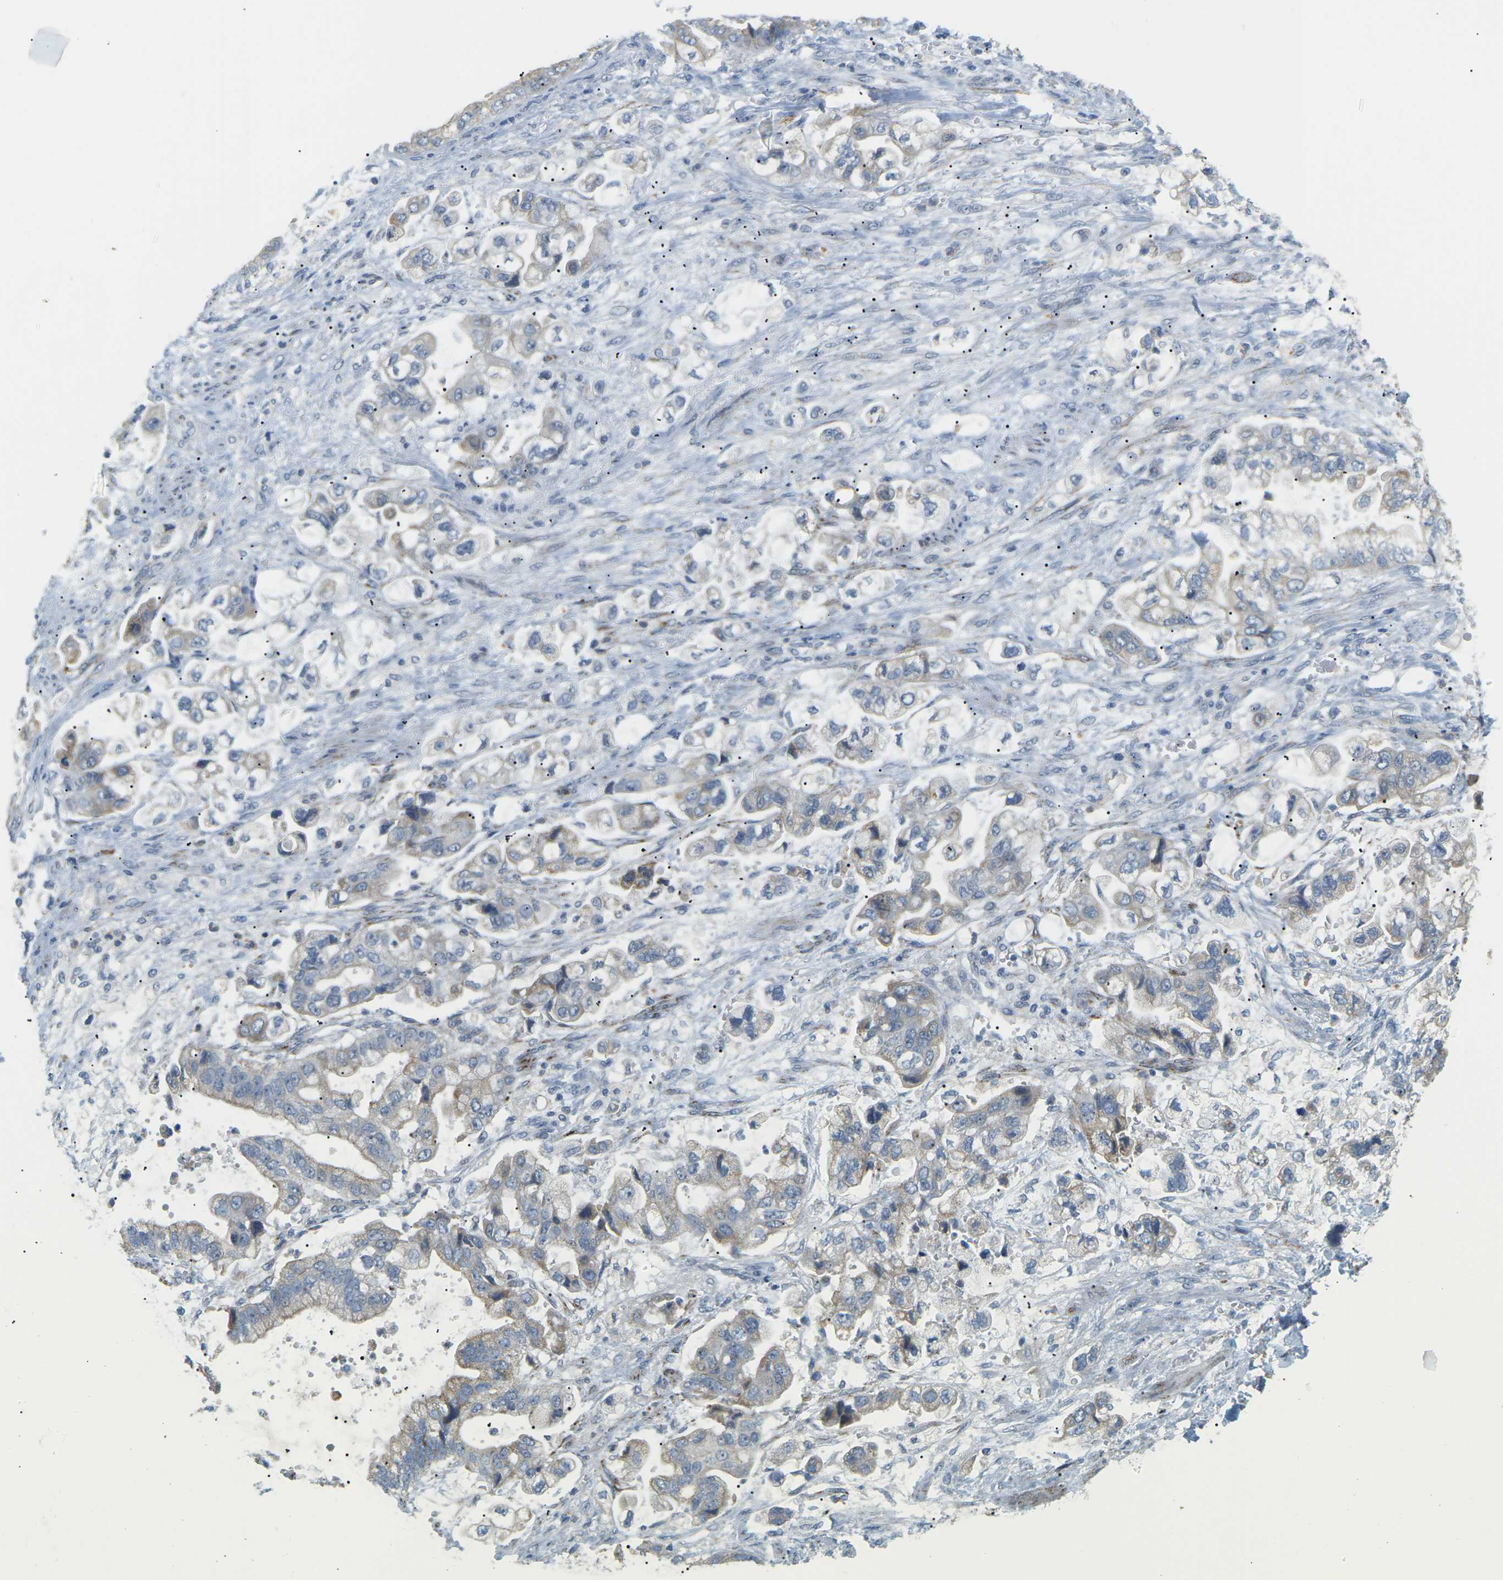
{"staining": {"intensity": "weak", "quantity": "25%-75%", "location": "cytoplasmic/membranous"}, "tissue": "stomach cancer", "cell_type": "Tumor cells", "image_type": "cancer", "snomed": [{"axis": "morphology", "description": "Normal tissue, NOS"}, {"axis": "morphology", "description": "Adenocarcinoma, NOS"}, {"axis": "topography", "description": "Stomach"}], "caption": "DAB (3,3'-diaminobenzidine) immunohistochemical staining of stomach adenocarcinoma reveals weak cytoplasmic/membranous protein expression in about 25%-75% of tumor cells.", "gene": "CD300E", "patient": {"sex": "male", "age": 62}}